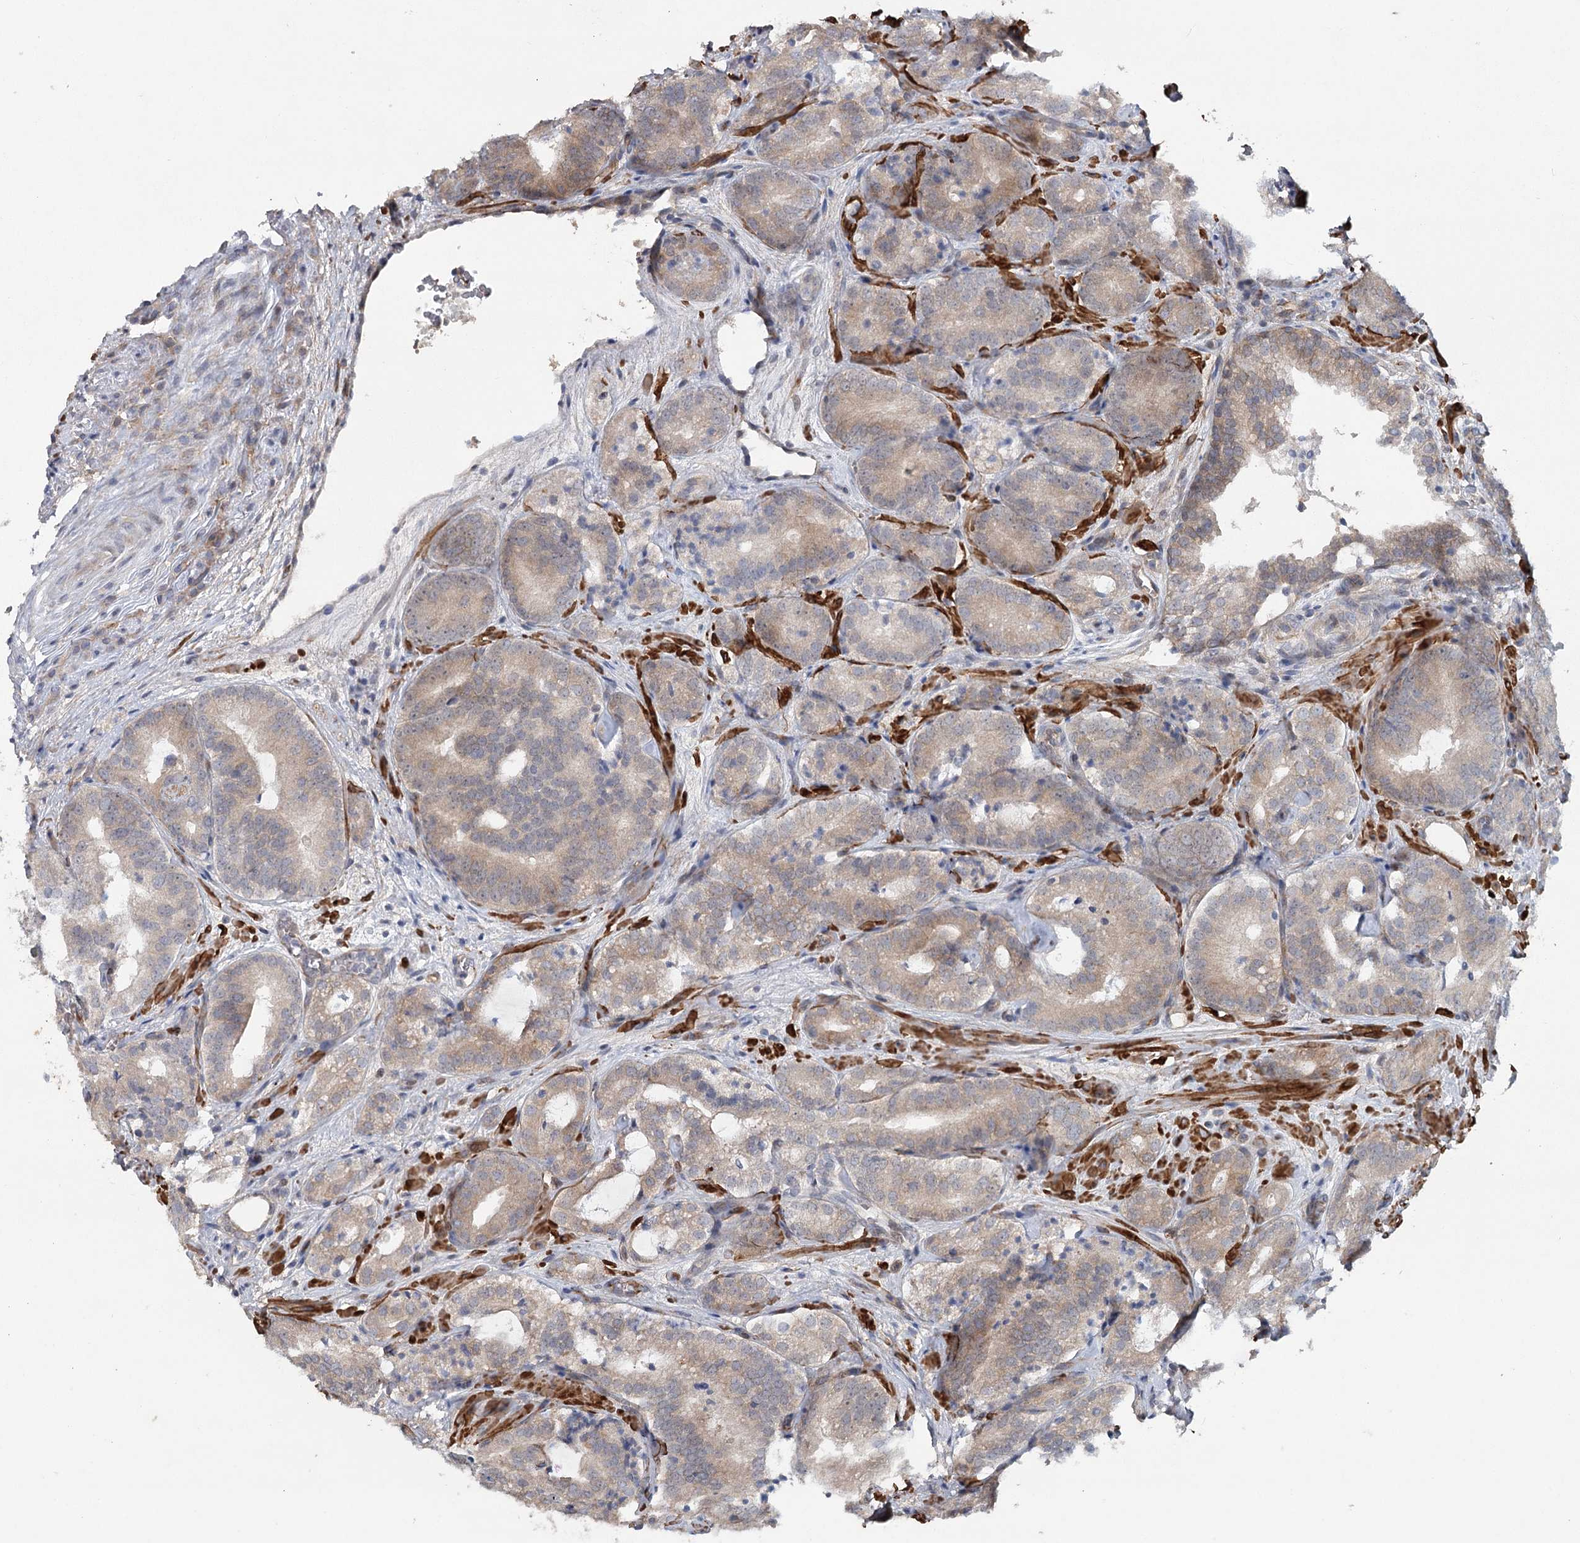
{"staining": {"intensity": "weak", "quantity": ">75%", "location": "cytoplasmic/membranous"}, "tissue": "prostate cancer", "cell_type": "Tumor cells", "image_type": "cancer", "snomed": [{"axis": "morphology", "description": "Adenocarcinoma, High grade"}, {"axis": "topography", "description": "Prostate"}], "caption": "Human adenocarcinoma (high-grade) (prostate) stained for a protein (brown) demonstrates weak cytoplasmic/membranous positive staining in approximately >75% of tumor cells.", "gene": "MAP3K13", "patient": {"sex": "male", "age": 57}}